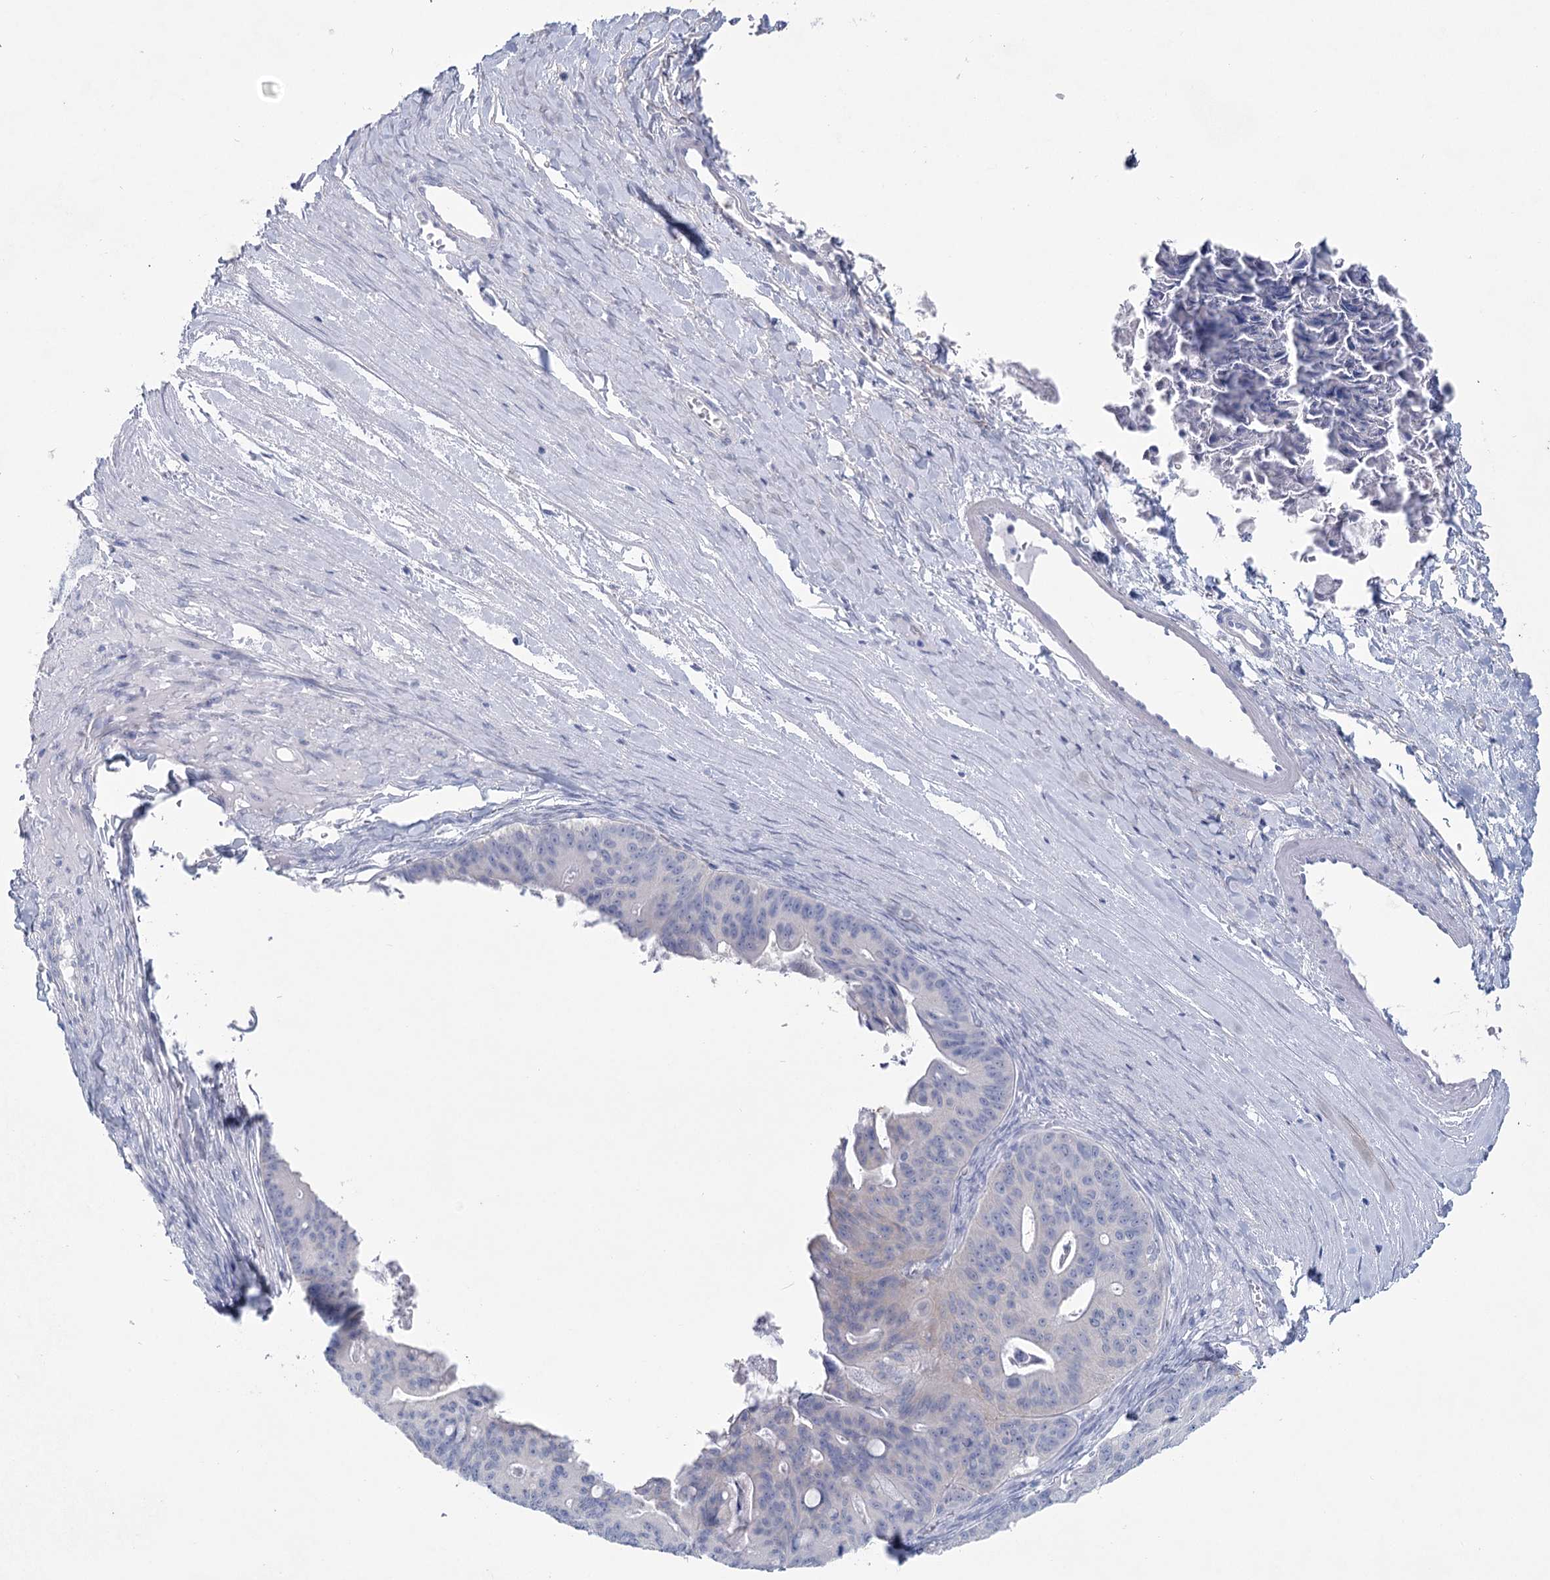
{"staining": {"intensity": "negative", "quantity": "none", "location": "none"}, "tissue": "ovarian cancer", "cell_type": "Tumor cells", "image_type": "cancer", "snomed": [{"axis": "morphology", "description": "Cystadenocarcinoma, mucinous, NOS"}, {"axis": "topography", "description": "Ovary"}], "caption": "Histopathology image shows no significant protein positivity in tumor cells of ovarian cancer (mucinous cystadenocarcinoma).", "gene": "CCDC88A", "patient": {"sex": "female", "age": 37}}